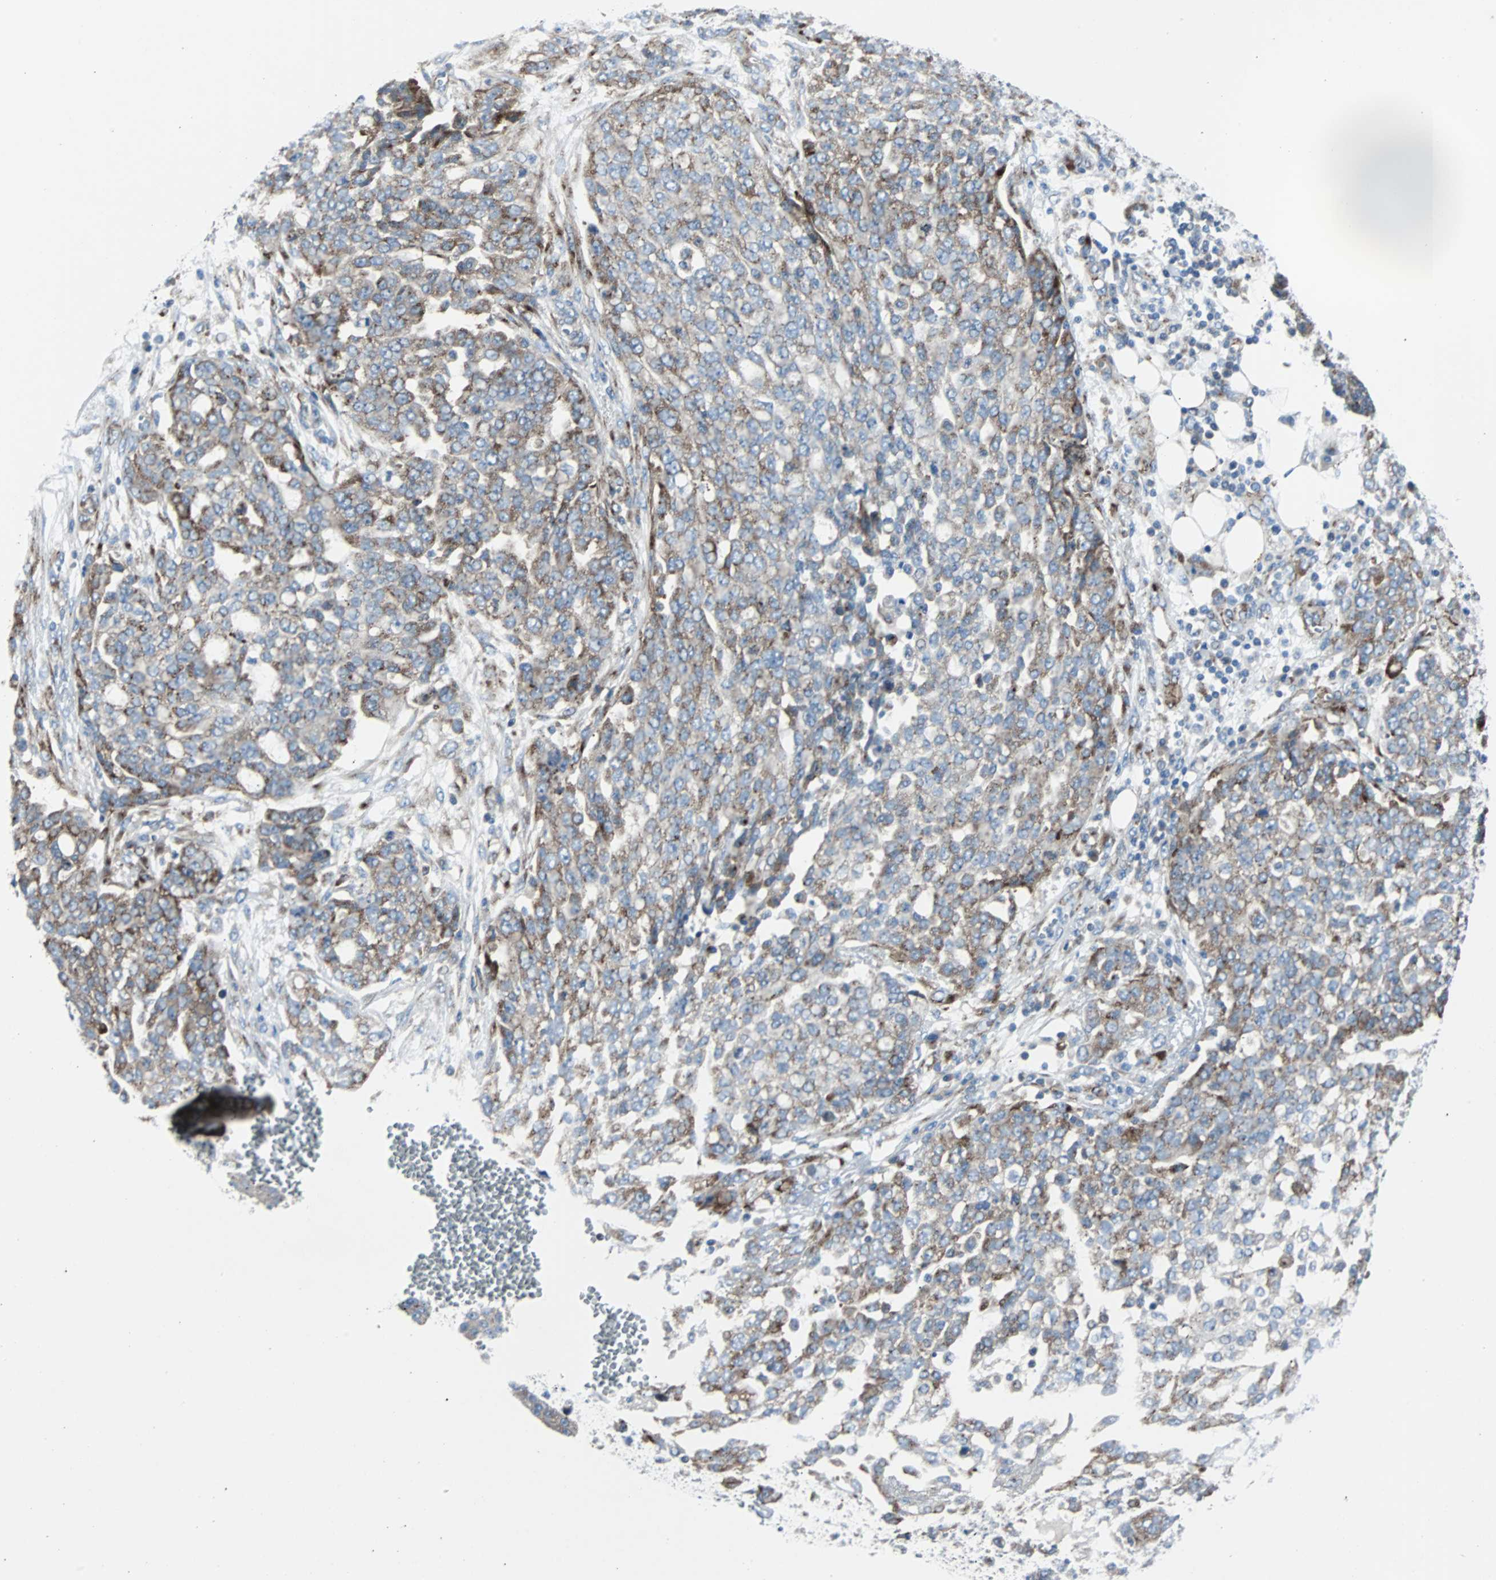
{"staining": {"intensity": "moderate", "quantity": ">75%", "location": "cytoplasmic/membranous"}, "tissue": "ovarian cancer", "cell_type": "Tumor cells", "image_type": "cancer", "snomed": [{"axis": "morphology", "description": "Cystadenocarcinoma, serous, NOS"}, {"axis": "topography", "description": "Soft tissue"}, {"axis": "topography", "description": "Ovary"}], "caption": "High-power microscopy captured an immunohistochemistry (IHC) image of serous cystadenocarcinoma (ovarian), revealing moderate cytoplasmic/membranous expression in about >75% of tumor cells.", "gene": "BBC3", "patient": {"sex": "female", "age": 57}}